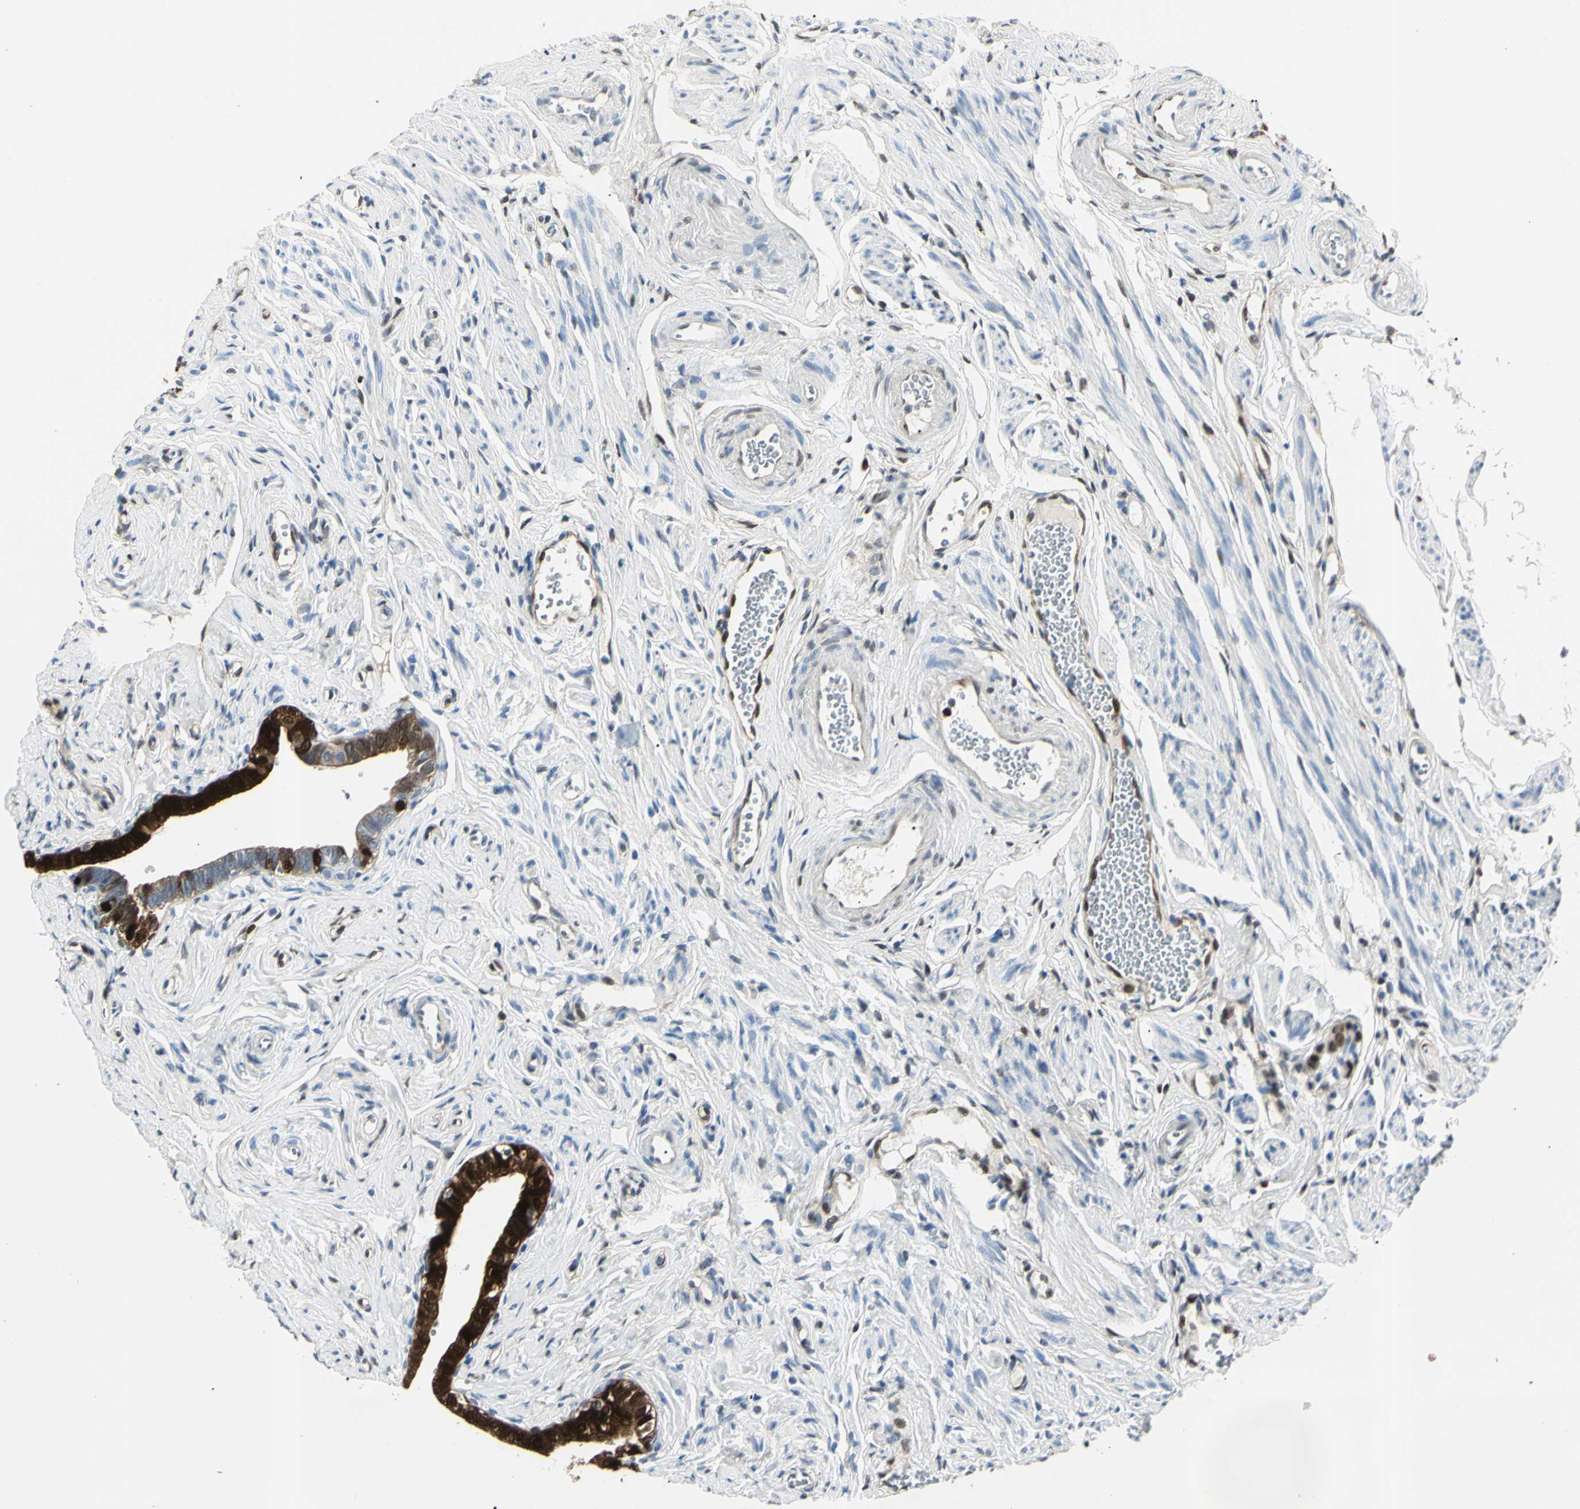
{"staining": {"intensity": "strong", "quantity": ">75%", "location": "cytoplasmic/membranous,nuclear"}, "tissue": "fallopian tube", "cell_type": "Glandular cells", "image_type": "normal", "snomed": [{"axis": "morphology", "description": "Normal tissue, NOS"}, {"axis": "topography", "description": "Fallopian tube"}], "caption": "A high amount of strong cytoplasmic/membranous,nuclear positivity is seen in about >75% of glandular cells in unremarkable fallopian tube.", "gene": "AKR1C3", "patient": {"sex": "female", "age": 71}}